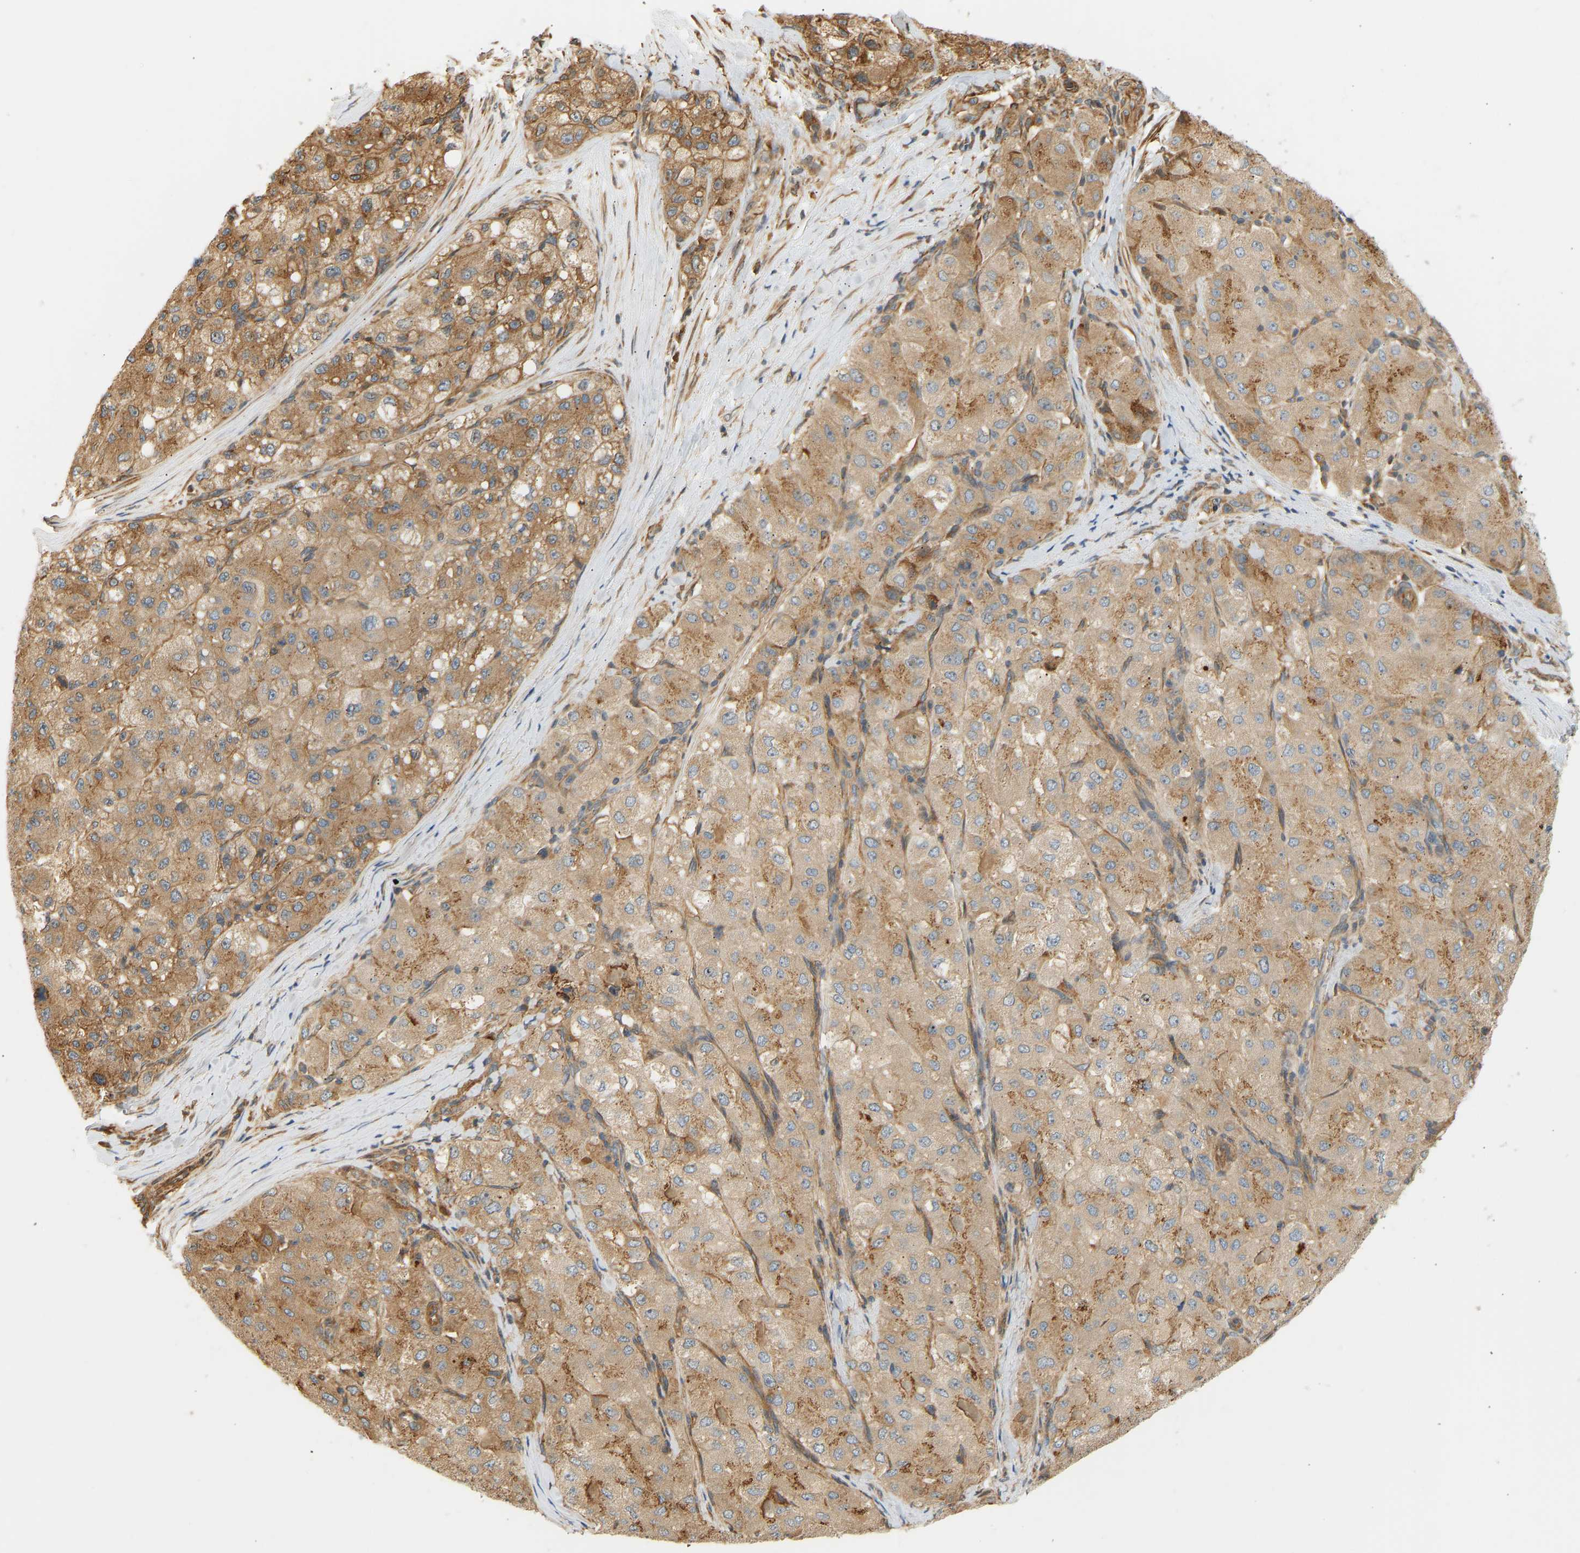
{"staining": {"intensity": "moderate", "quantity": ">75%", "location": "cytoplasmic/membranous"}, "tissue": "liver cancer", "cell_type": "Tumor cells", "image_type": "cancer", "snomed": [{"axis": "morphology", "description": "Carcinoma, Hepatocellular, NOS"}, {"axis": "topography", "description": "Liver"}], "caption": "Immunohistochemistry histopathology image of human liver cancer stained for a protein (brown), which demonstrates medium levels of moderate cytoplasmic/membranous staining in about >75% of tumor cells.", "gene": "CEP57", "patient": {"sex": "male", "age": 80}}